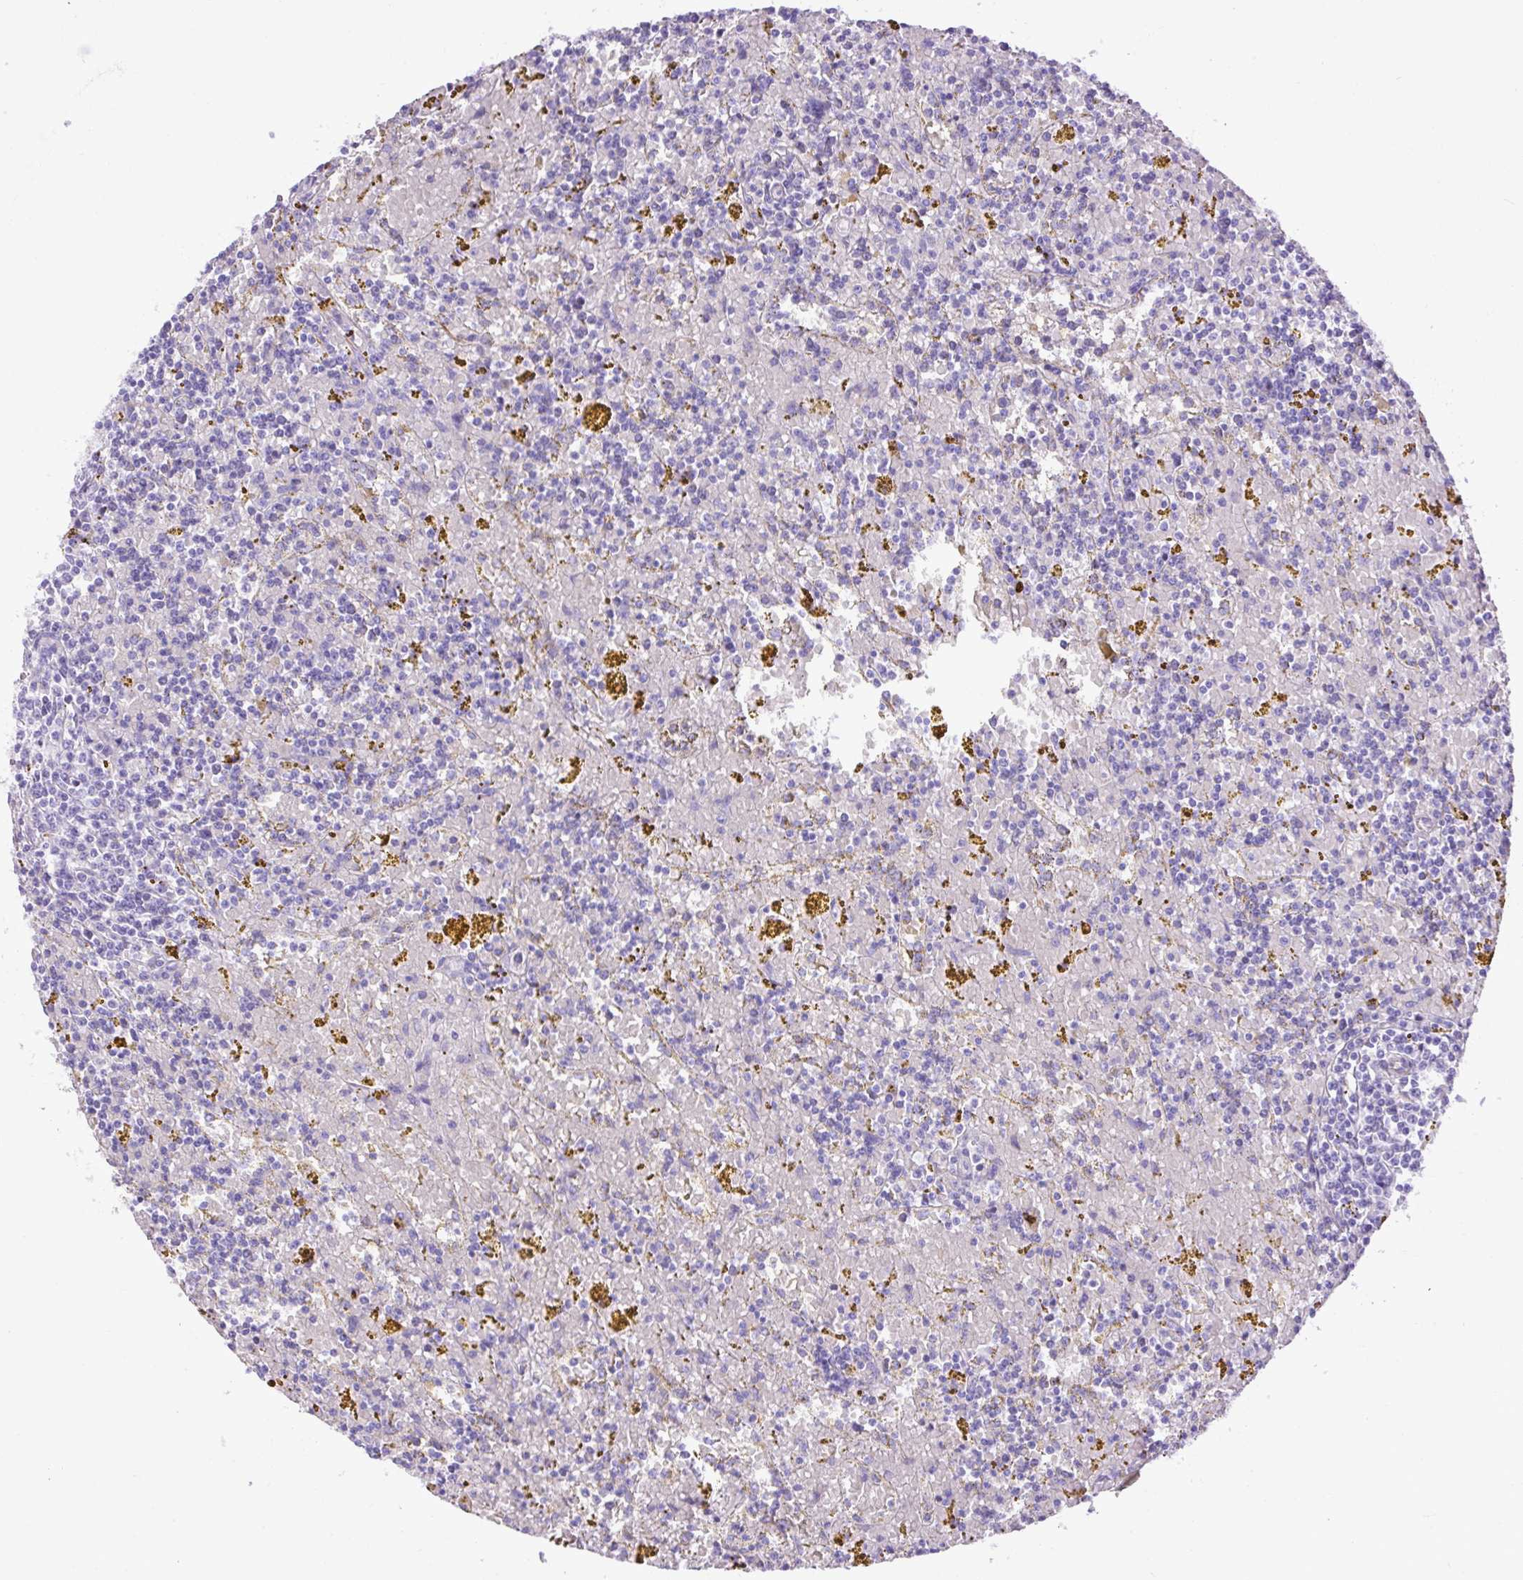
{"staining": {"intensity": "negative", "quantity": "none", "location": "none"}, "tissue": "lymphoma", "cell_type": "Tumor cells", "image_type": "cancer", "snomed": [{"axis": "morphology", "description": "Malignant lymphoma, non-Hodgkin's type, Low grade"}, {"axis": "topography", "description": "Spleen"}, {"axis": "topography", "description": "Lymph node"}], "caption": "A photomicrograph of low-grade malignant lymphoma, non-Hodgkin's type stained for a protein exhibits no brown staining in tumor cells. (DAB IHC with hematoxylin counter stain).", "gene": "SPTBN5", "patient": {"sex": "female", "age": 66}}